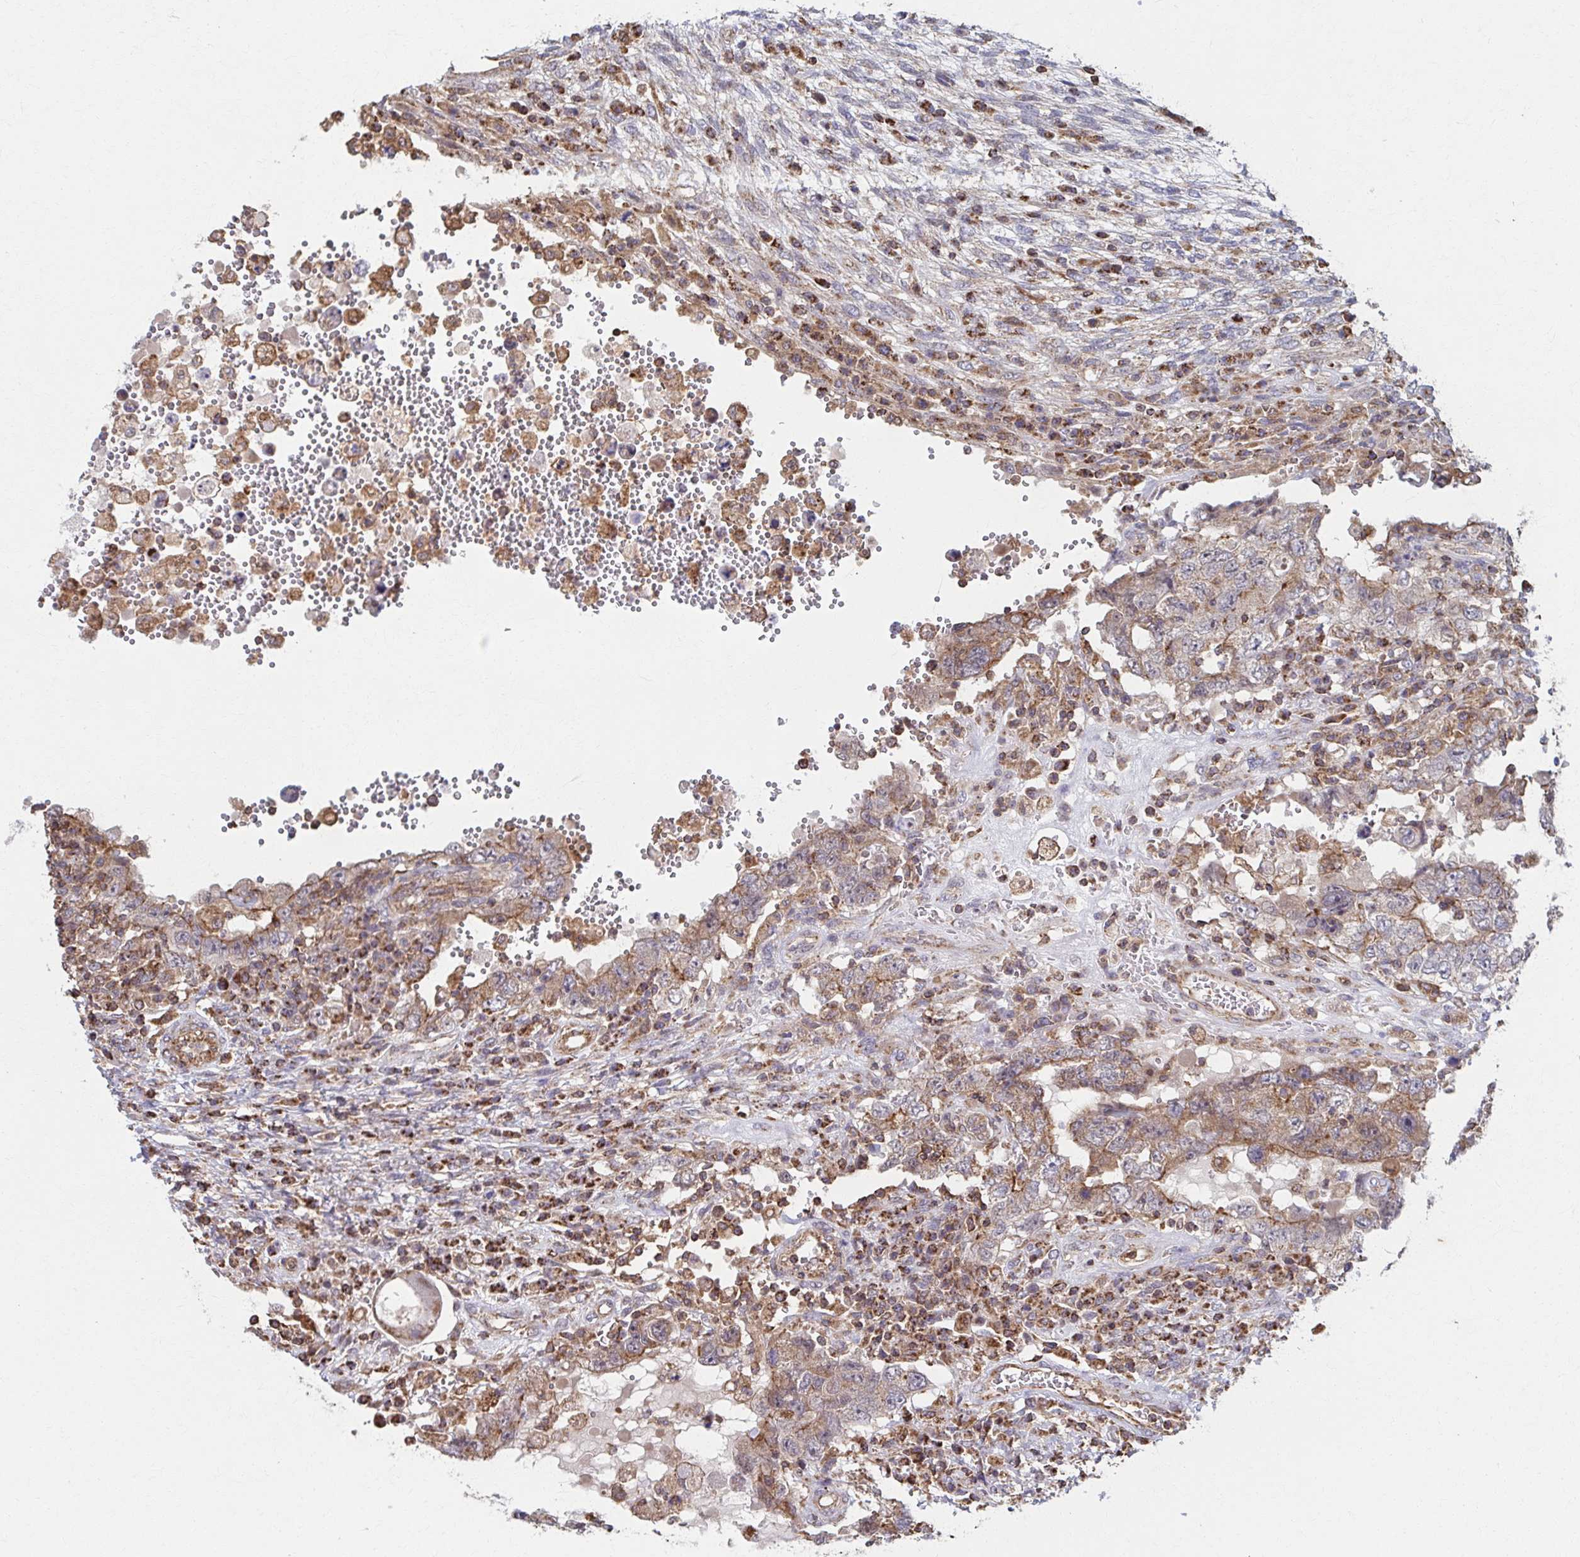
{"staining": {"intensity": "weak", "quantity": "25%-75%", "location": "cytoplasmic/membranous"}, "tissue": "testis cancer", "cell_type": "Tumor cells", "image_type": "cancer", "snomed": [{"axis": "morphology", "description": "Carcinoma, Embryonal, NOS"}, {"axis": "topography", "description": "Testis"}], "caption": "A histopathology image of human testis cancer (embryonal carcinoma) stained for a protein reveals weak cytoplasmic/membranous brown staining in tumor cells.", "gene": "KLHL34", "patient": {"sex": "male", "age": 26}}